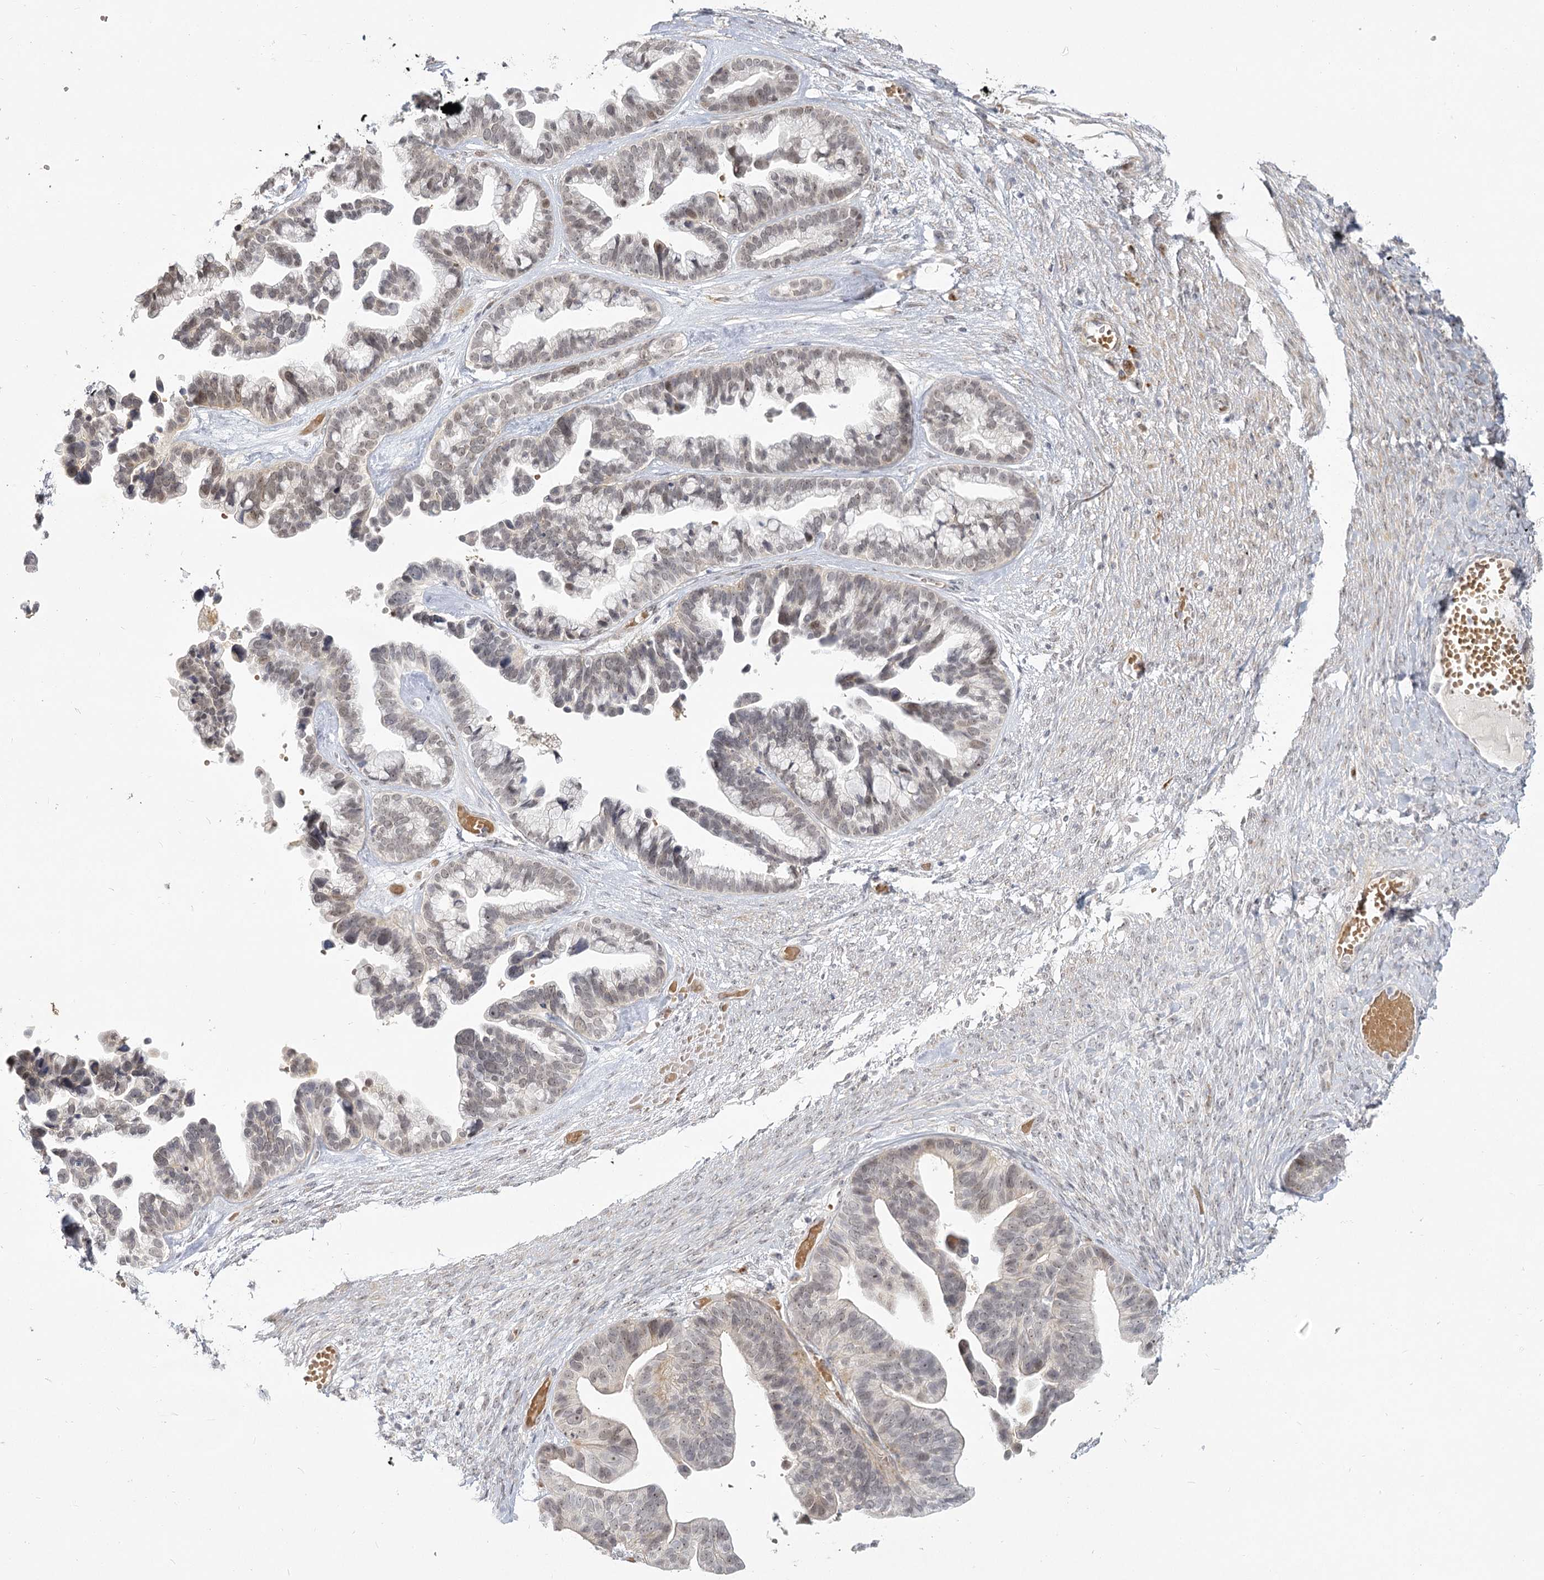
{"staining": {"intensity": "weak", "quantity": "25%-75%", "location": "nuclear"}, "tissue": "ovarian cancer", "cell_type": "Tumor cells", "image_type": "cancer", "snomed": [{"axis": "morphology", "description": "Cystadenocarcinoma, serous, NOS"}, {"axis": "topography", "description": "Ovary"}], "caption": "Weak nuclear protein expression is present in about 25%-75% of tumor cells in ovarian cancer. Immunohistochemistry stains the protein in brown and the nuclei are stained blue.", "gene": "EXOSC7", "patient": {"sex": "female", "age": 56}}